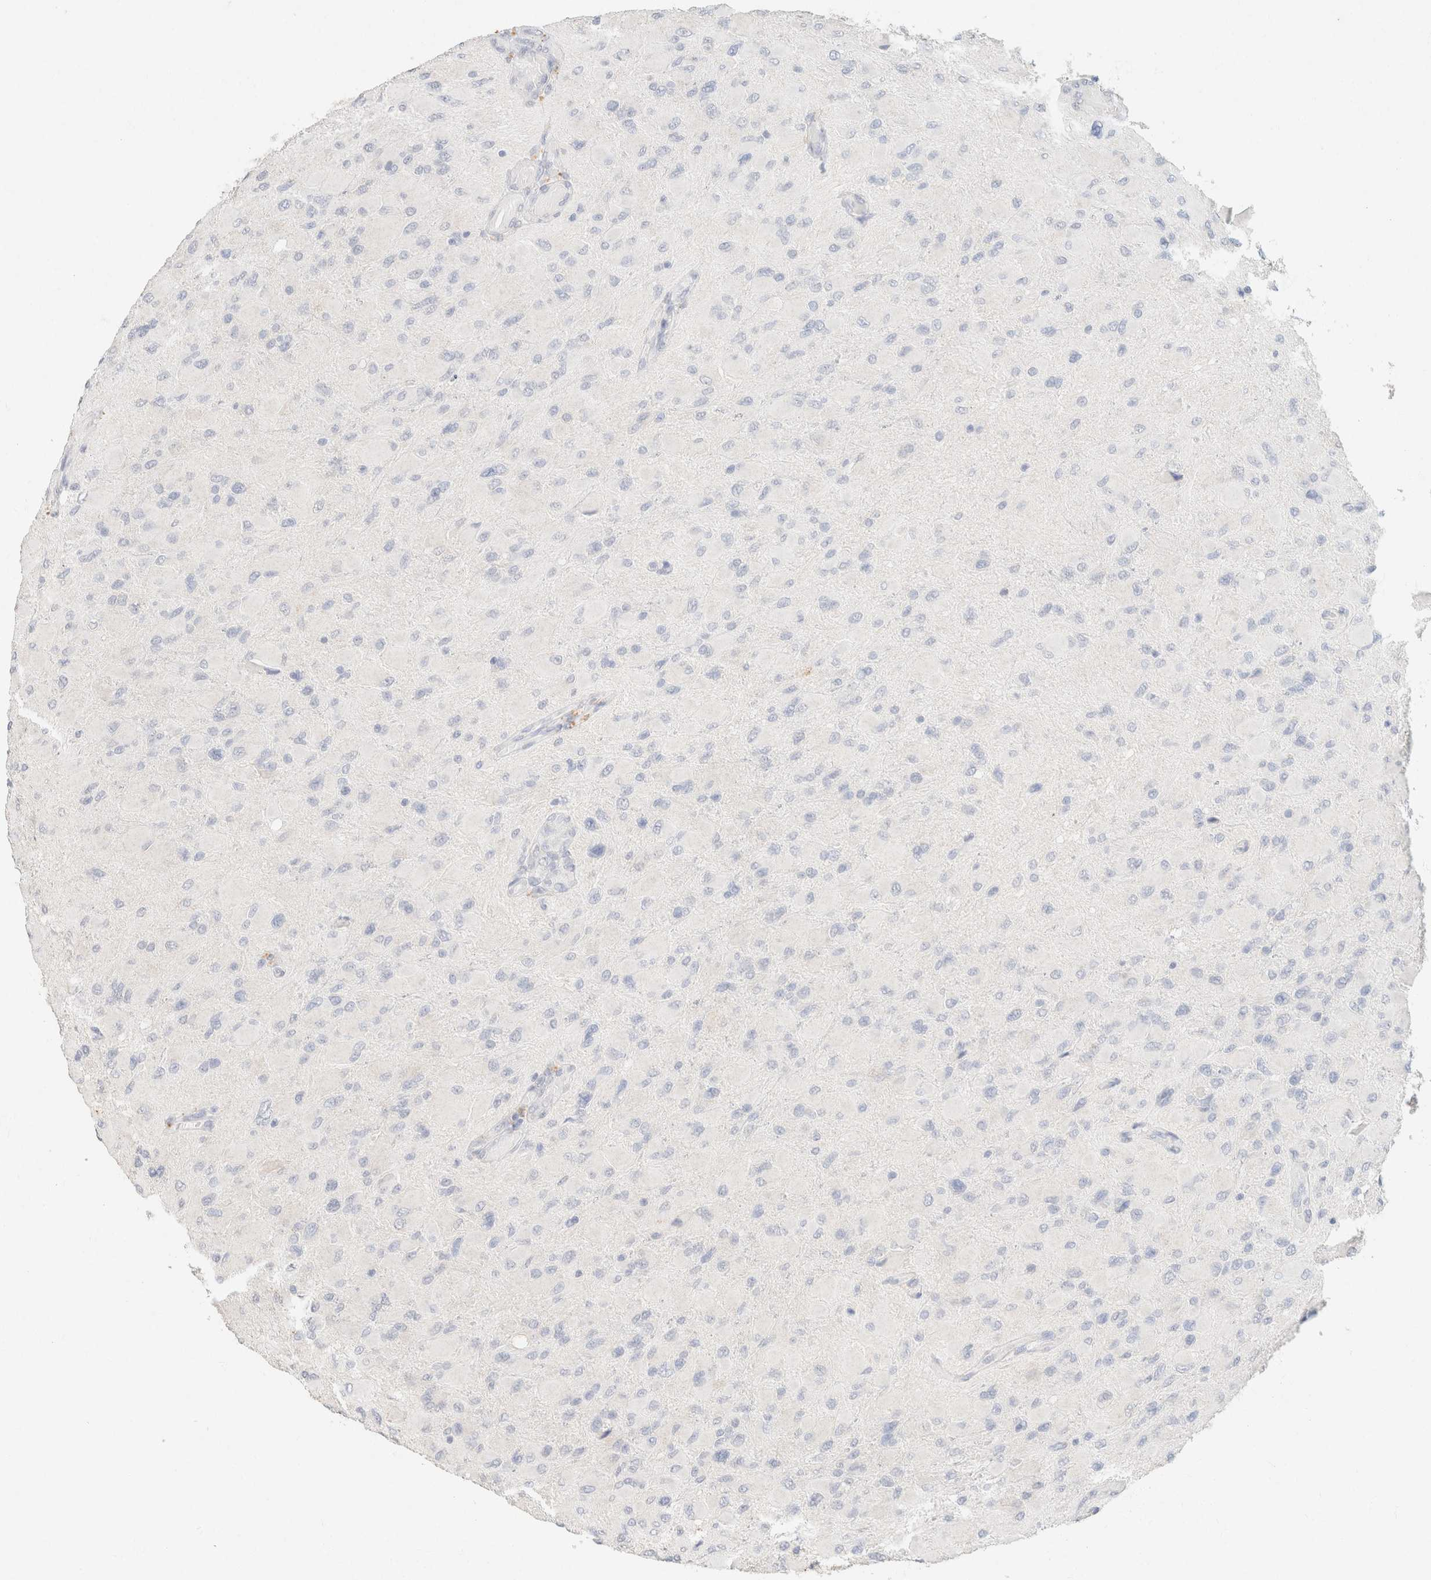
{"staining": {"intensity": "negative", "quantity": "none", "location": "none"}, "tissue": "glioma", "cell_type": "Tumor cells", "image_type": "cancer", "snomed": [{"axis": "morphology", "description": "Glioma, malignant, High grade"}, {"axis": "topography", "description": "Cerebral cortex"}], "caption": "Protein analysis of glioma exhibits no significant positivity in tumor cells. (Brightfield microscopy of DAB (3,3'-diaminobenzidine) immunohistochemistry (IHC) at high magnification).", "gene": "CA12", "patient": {"sex": "female", "age": 36}}